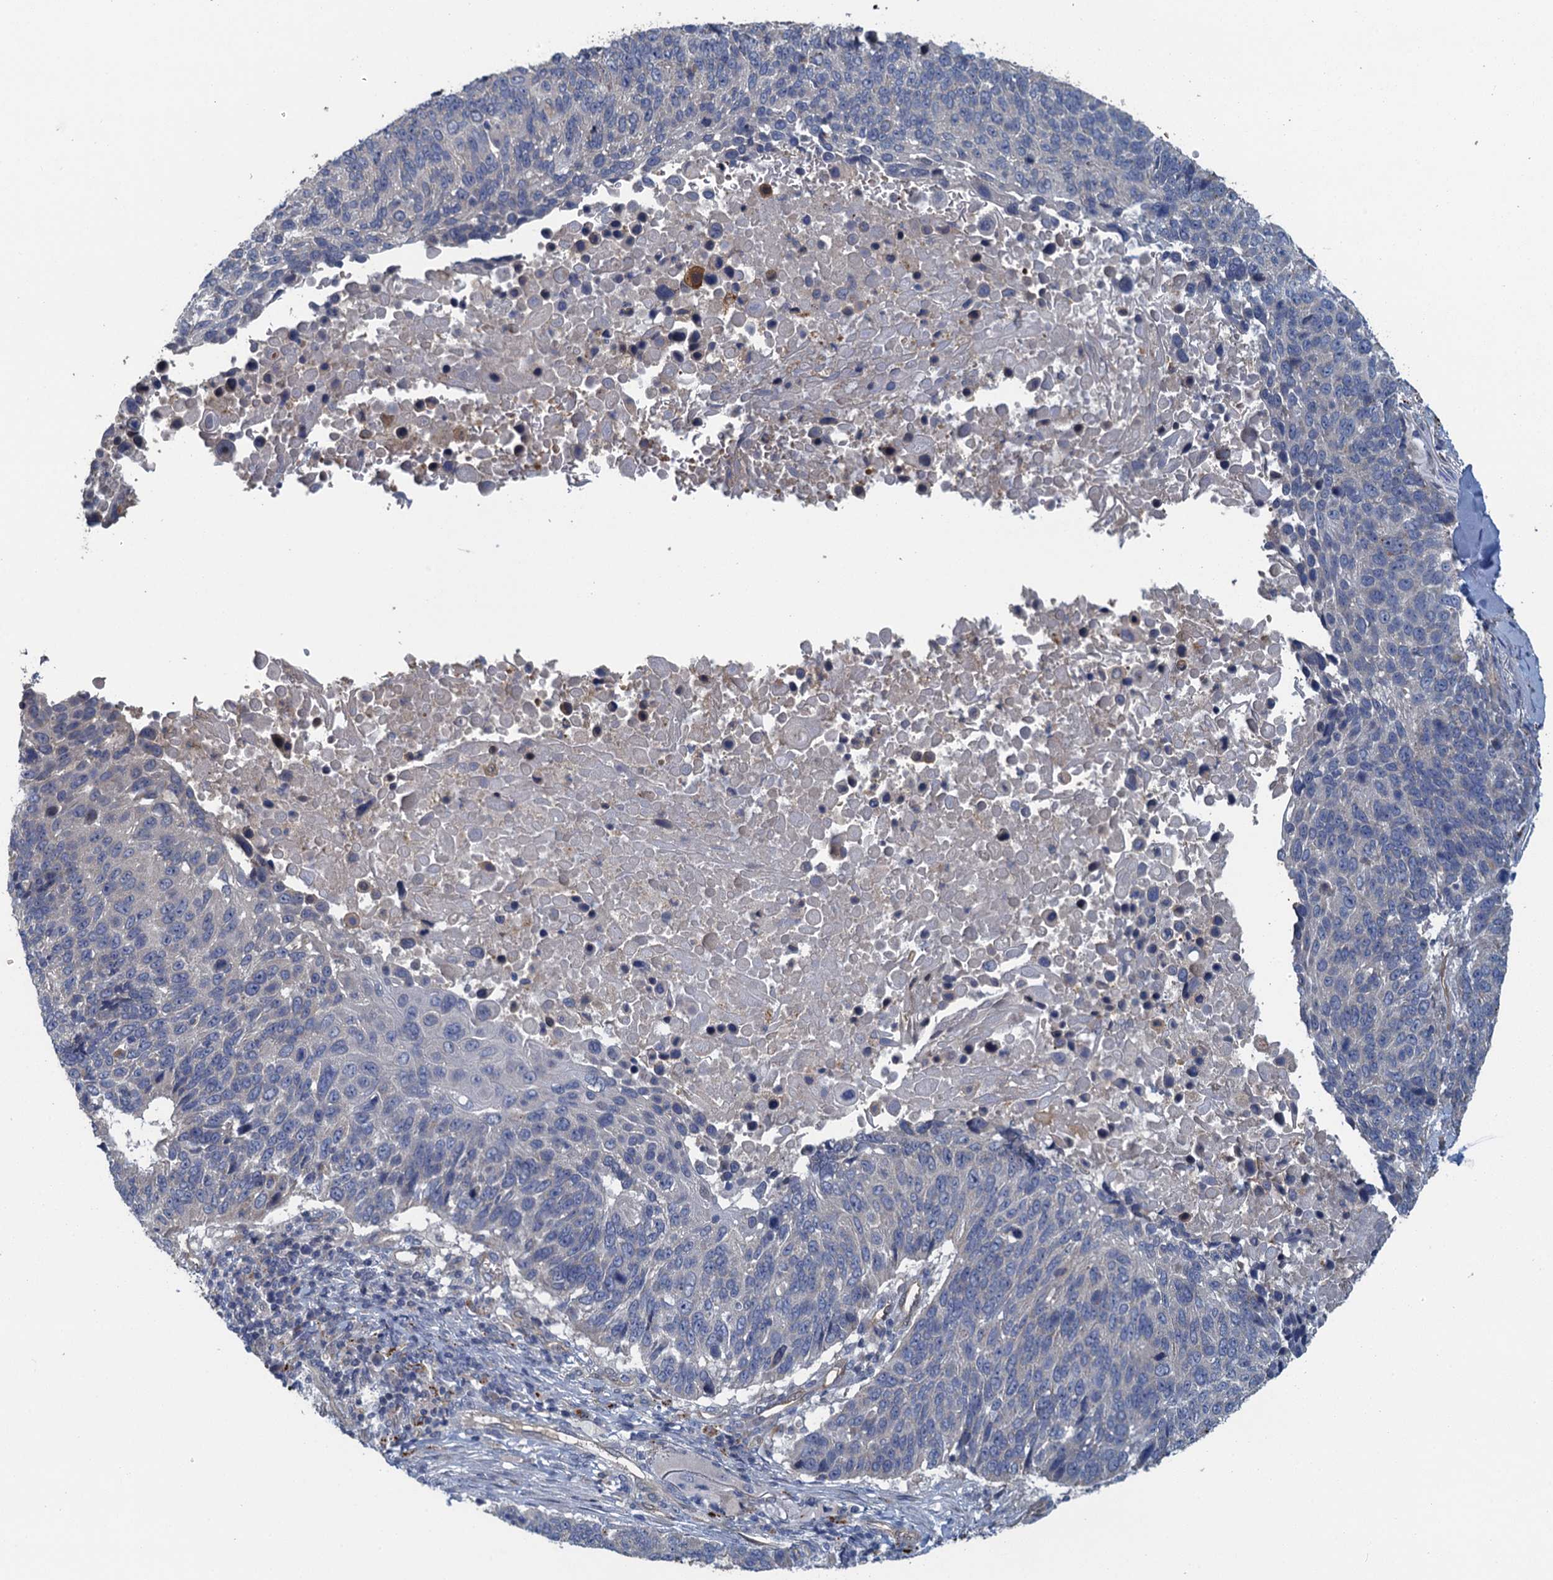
{"staining": {"intensity": "negative", "quantity": "none", "location": "none"}, "tissue": "lung cancer", "cell_type": "Tumor cells", "image_type": "cancer", "snomed": [{"axis": "morphology", "description": "Normal tissue, NOS"}, {"axis": "morphology", "description": "Squamous cell carcinoma, NOS"}, {"axis": "topography", "description": "Lymph node"}, {"axis": "topography", "description": "Lung"}], "caption": "Lung cancer (squamous cell carcinoma) stained for a protein using IHC displays no positivity tumor cells.", "gene": "KBTBD8", "patient": {"sex": "male", "age": 66}}